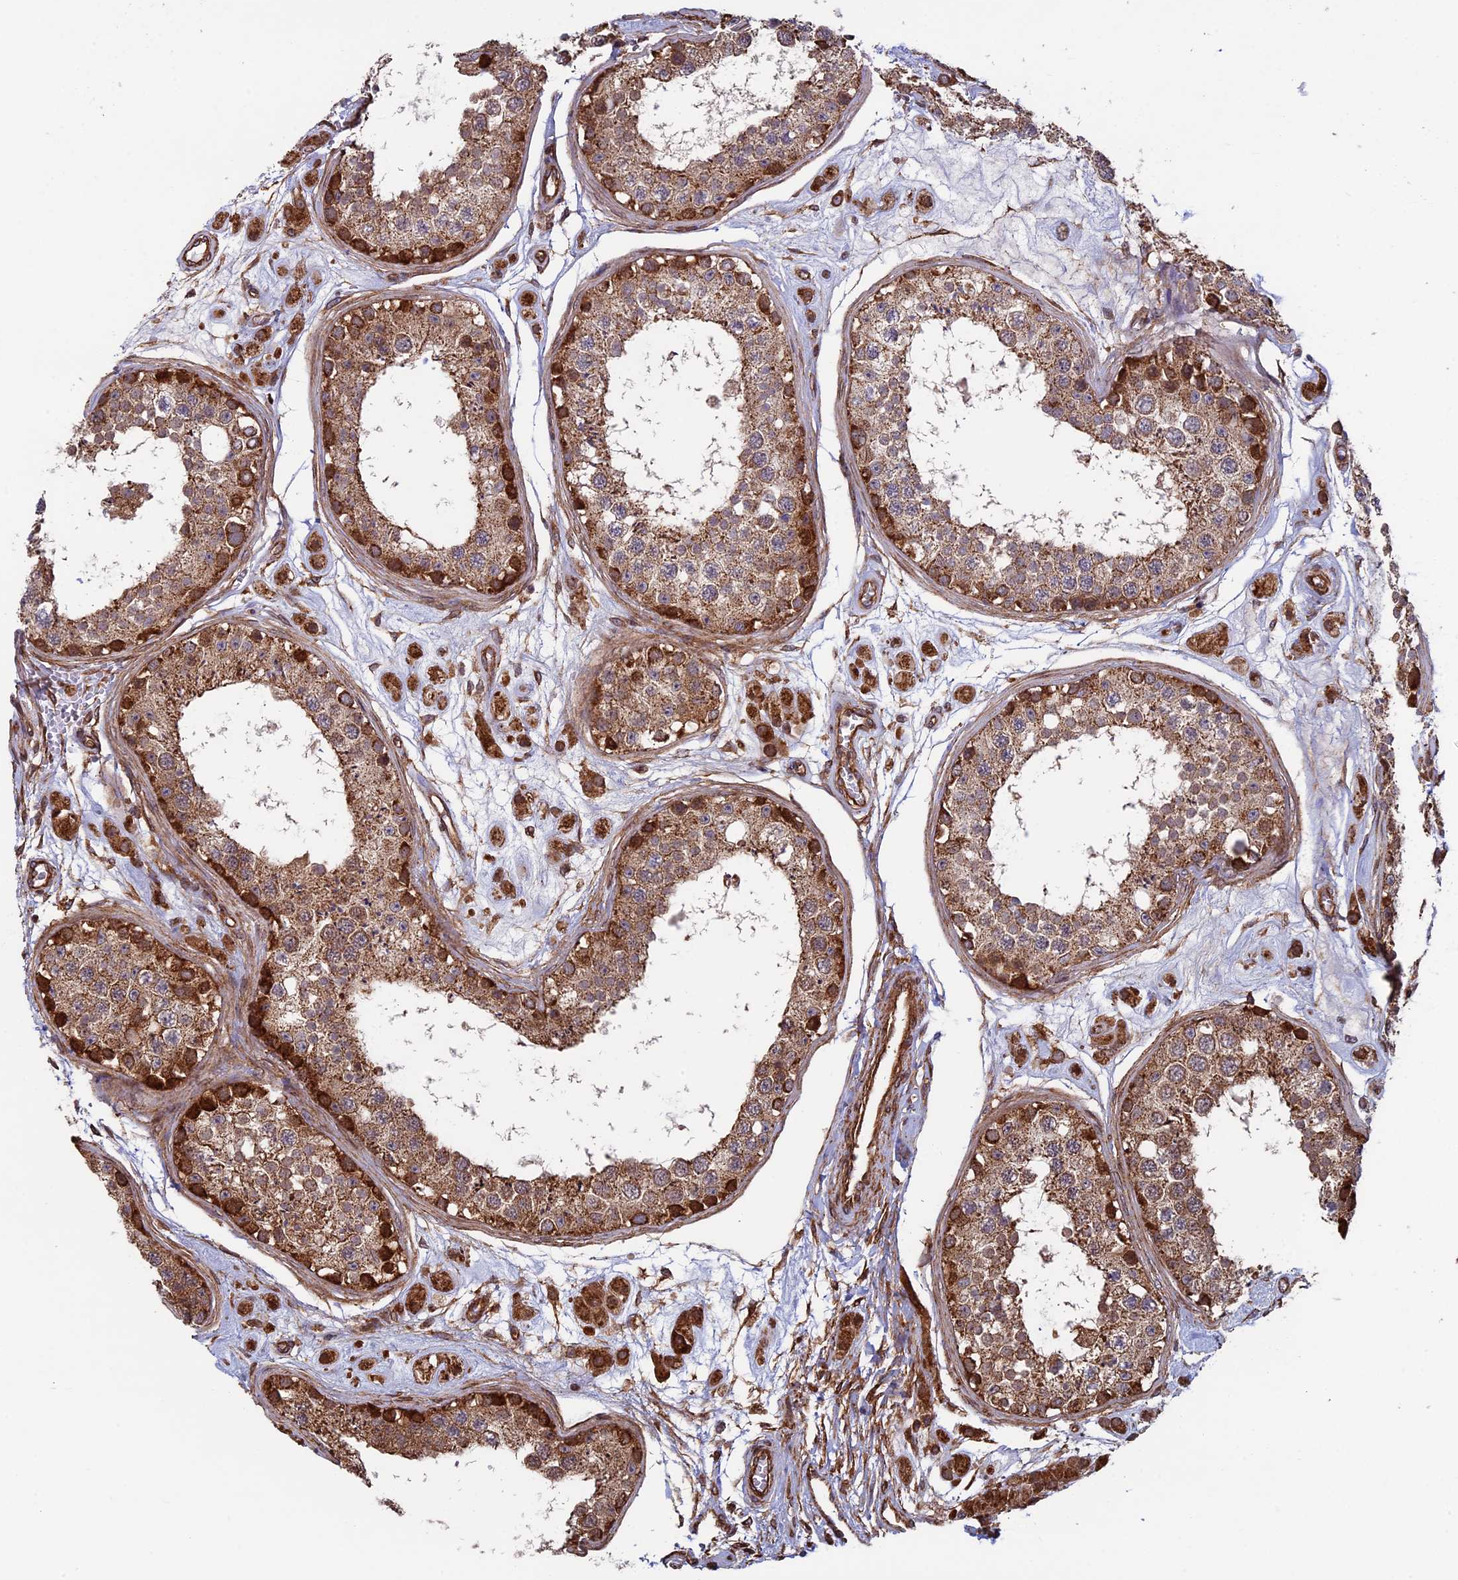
{"staining": {"intensity": "moderate", "quantity": ">75%", "location": "cytoplasmic/membranous"}, "tissue": "testis", "cell_type": "Cells in seminiferous ducts", "image_type": "normal", "snomed": [{"axis": "morphology", "description": "Normal tissue, NOS"}, {"axis": "topography", "description": "Testis"}], "caption": "Immunohistochemistry (IHC) image of unremarkable testis: human testis stained using immunohistochemistry exhibits medium levels of moderate protein expression localized specifically in the cytoplasmic/membranous of cells in seminiferous ducts, appearing as a cytoplasmic/membranous brown color.", "gene": "CCDC8", "patient": {"sex": "male", "age": 25}}